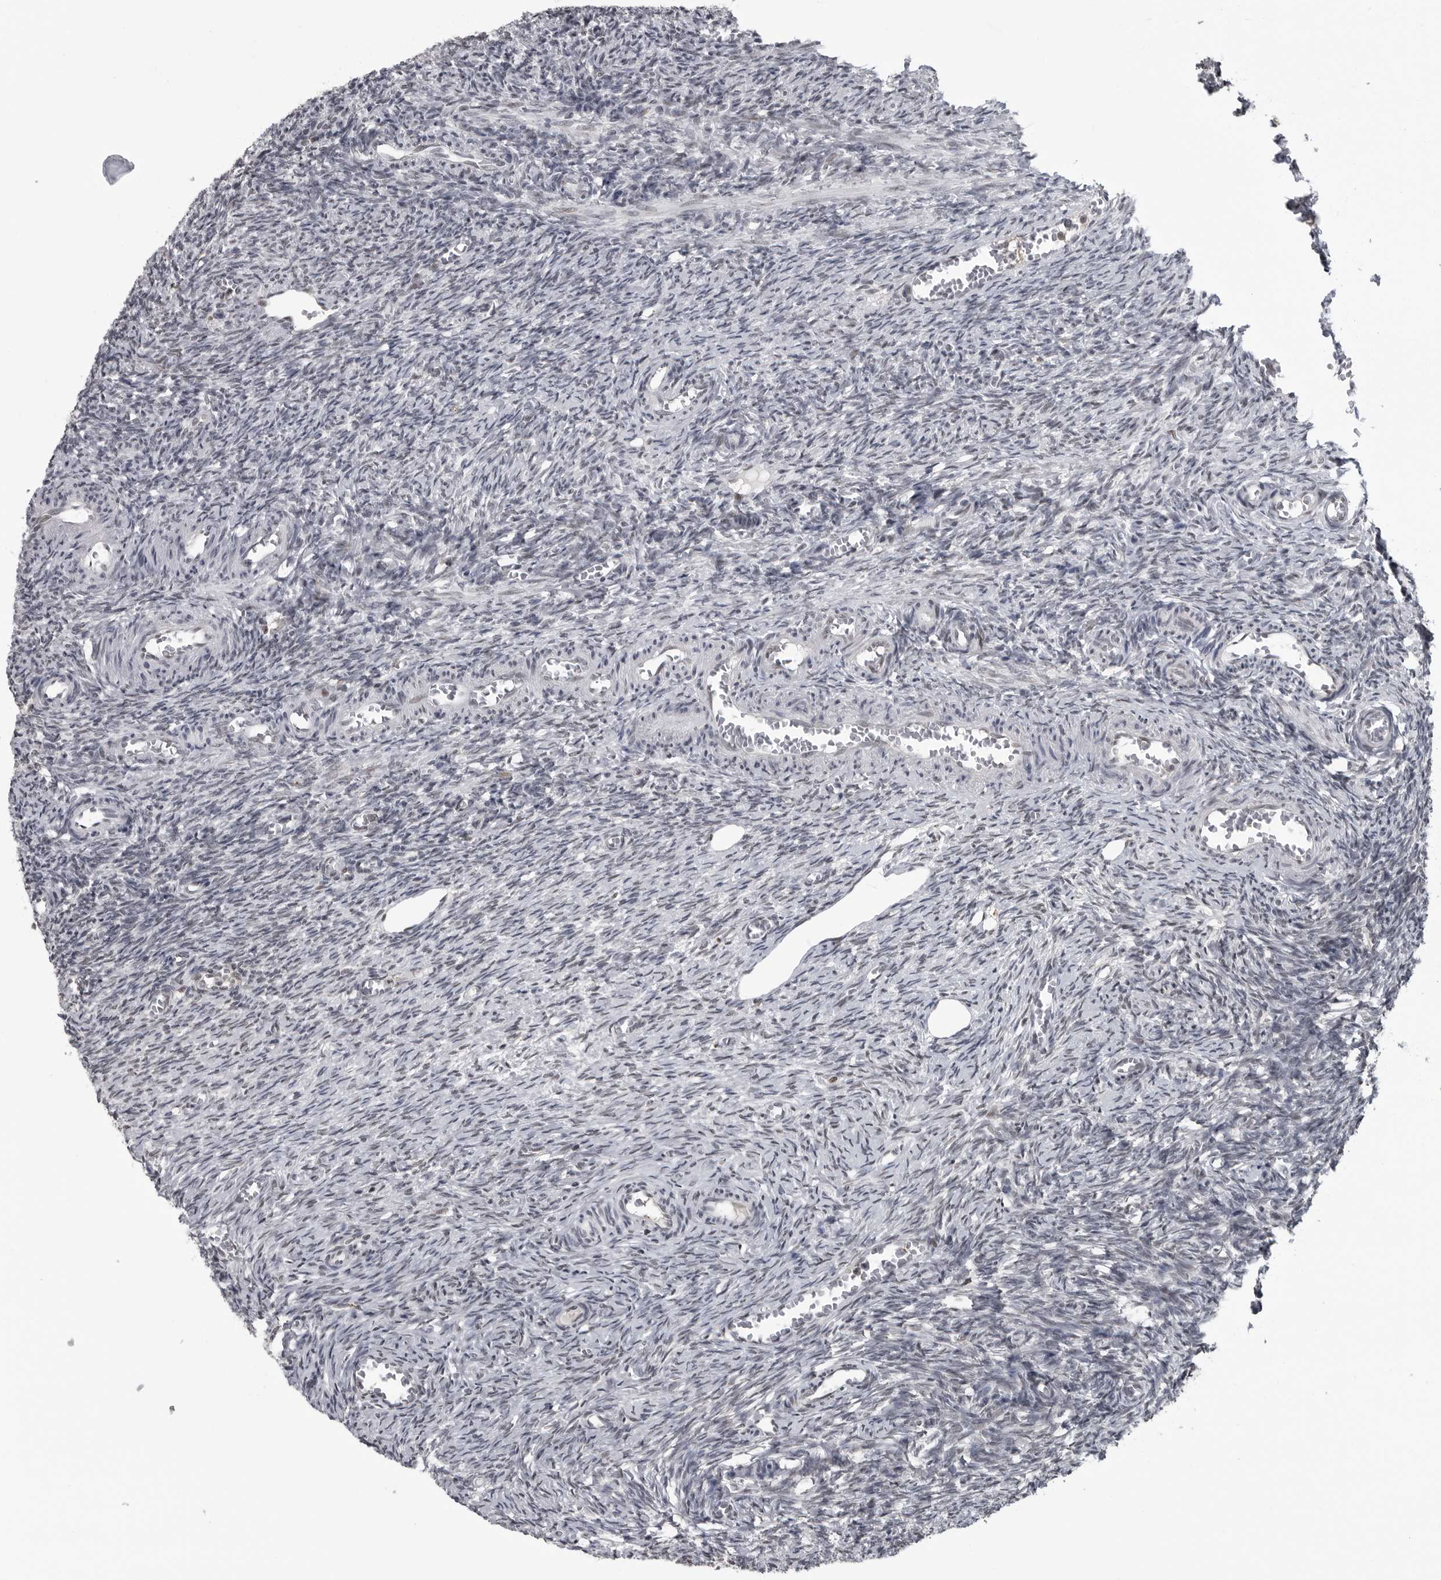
{"staining": {"intensity": "negative", "quantity": "none", "location": "none"}, "tissue": "ovary", "cell_type": "Ovarian stroma cells", "image_type": "normal", "snomed": [{"axis": "morphology", "description": "Normal tissue, NOS"}, {"axis": "topography", "description": "Ovary"}], "caption": "Ovarian stroma cells show no significant protein expression in benign ovary.", "gene": "C8orf58", "patient": {"sex": "female", "age": 27}}